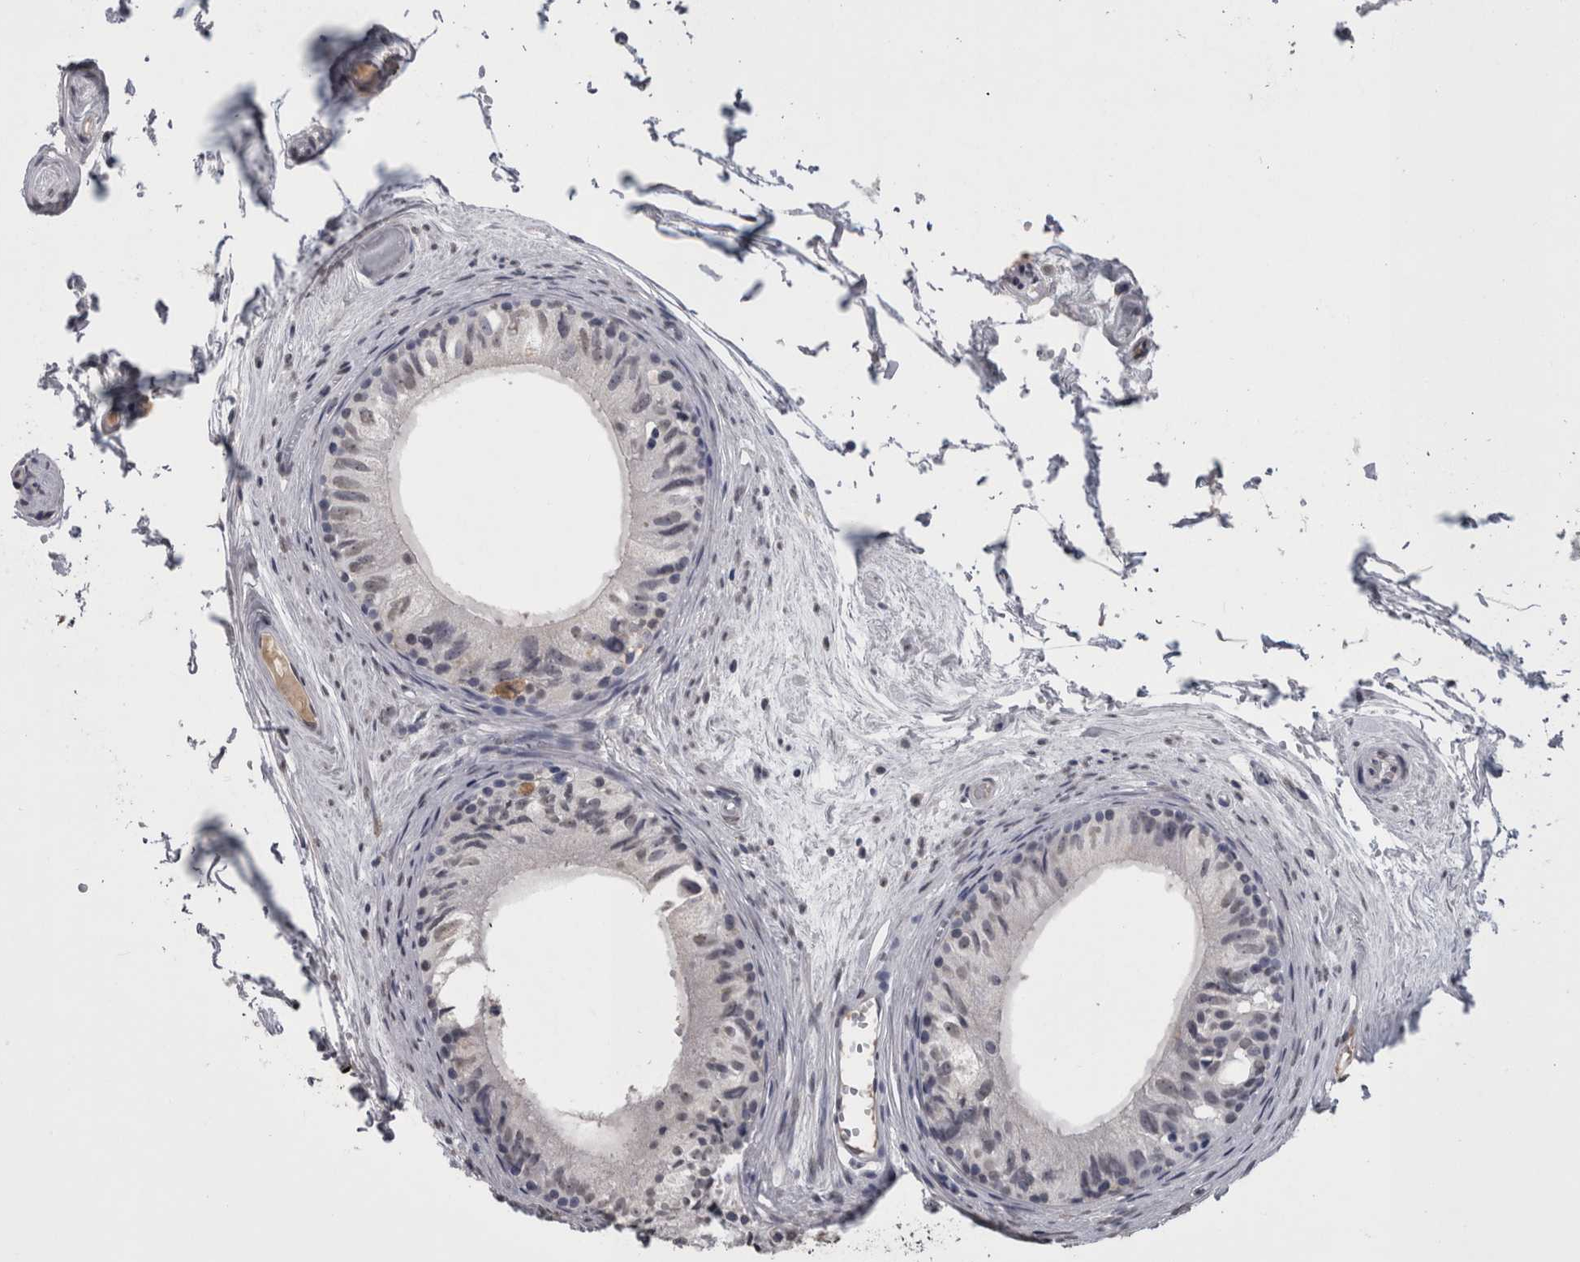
{"staining": {"intensity": "weak", "quantity": "25%-75%", "location": "nuclear"}, "tissue": "epididymis", "cell_type": "Glandular cells", "image_type": "normal", "snomed": [{"axis": "morphology", "description": "Normal tissue, NOS"}, {"axis": "topography", "description": "Epididymis"}], "caption": "This histopathology image exhibits immunohistochemistry (IHC) staining of benign human epididymis, with low weak nuclear staining in about 25%-75% of glandular cells.", "gene": "PAX5", "patient": {"sex": "male", "age": 79}}